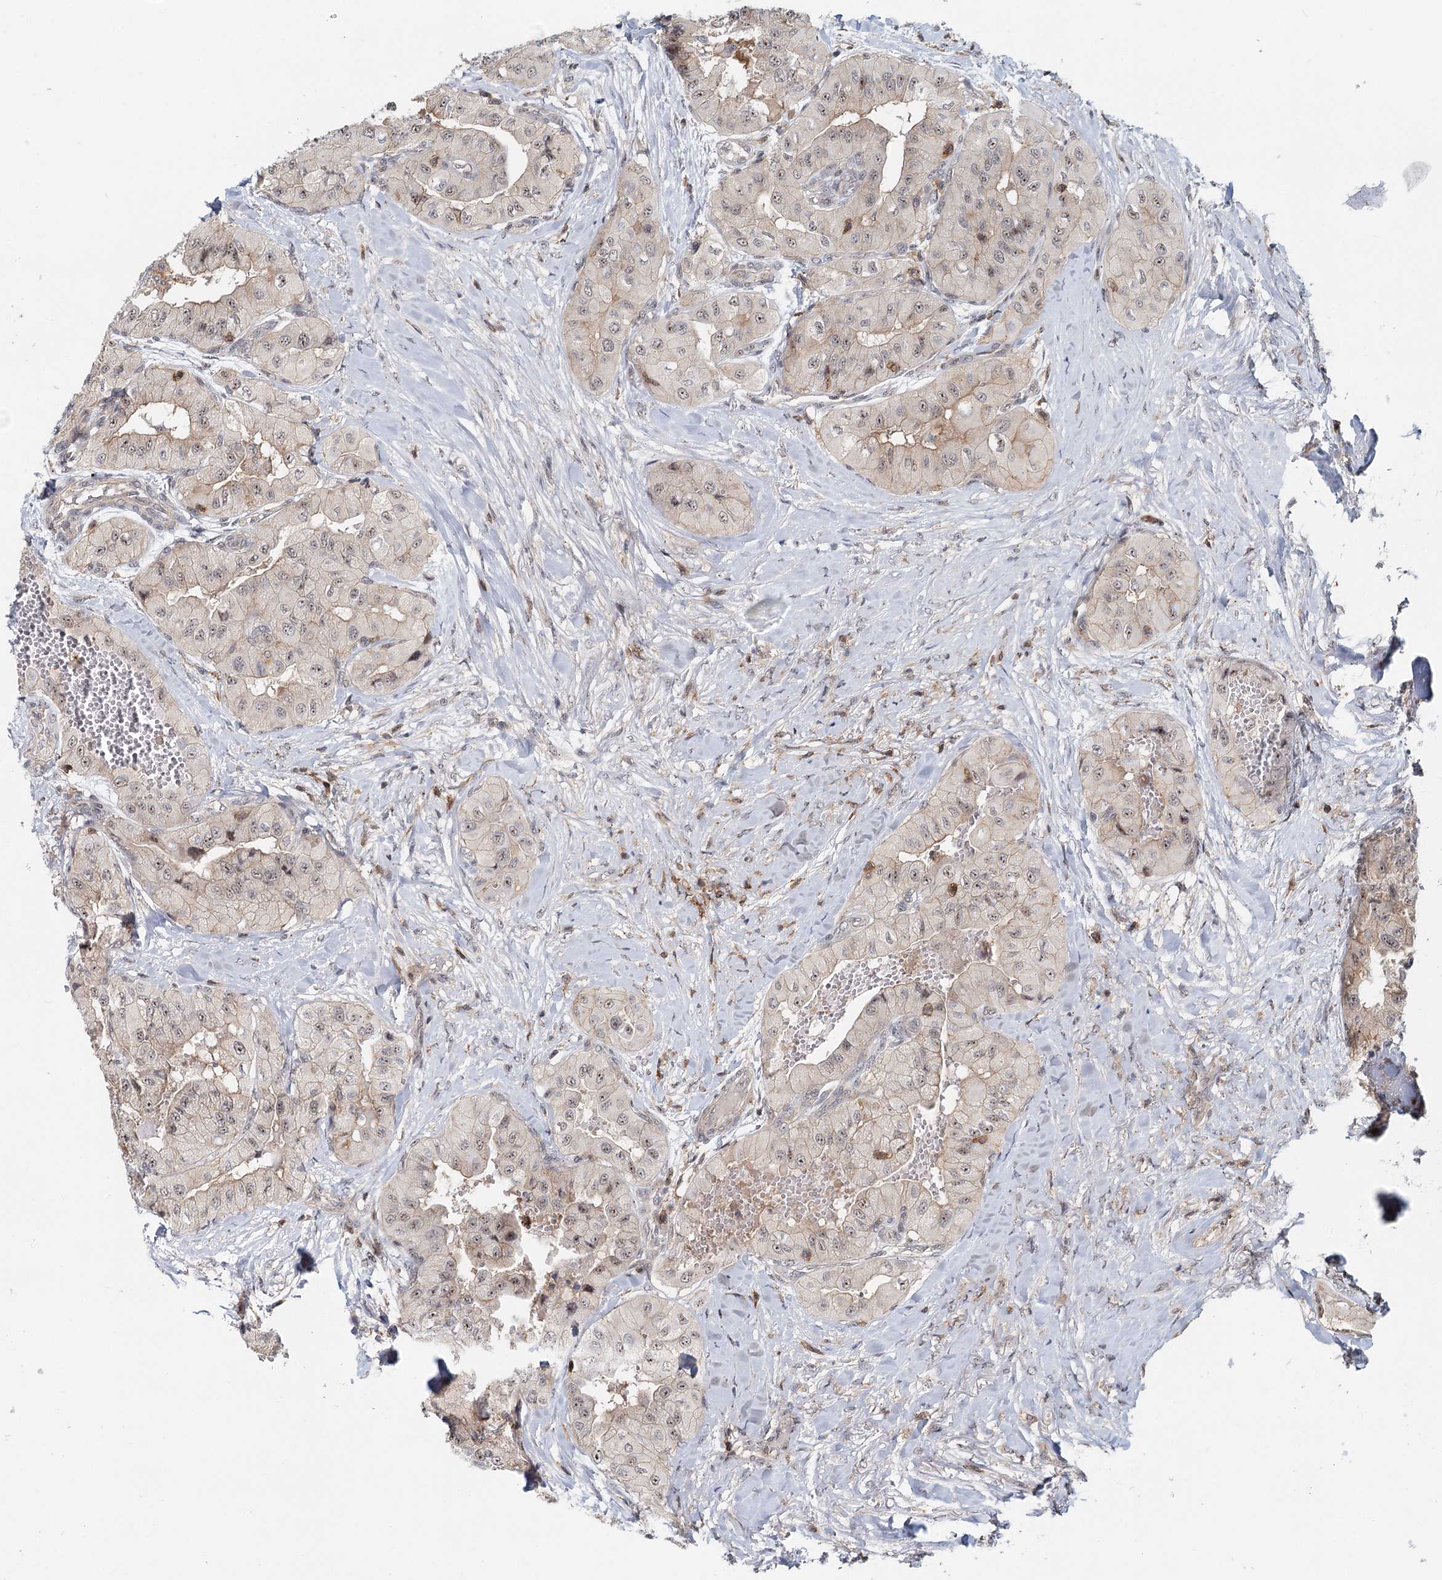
{"staining": {"intensity": "weak", "quantity": ">75%", "location": "nuclear"}, "tissue": "thyroid cancer", "cell_type": "Tumor cells", "image_type": "cancer", "snomed": [{"axis": "morphology", "description": "Papillary adenocarcinoma, NOS"}, {"axis": "topography", "description": "Thyroid gland"}], "caption": "Immunohistochemical staining of thyroid cancer (papillary adenocarcinoma) demonstrates weak nuclear protein staining in about >75% of tumor cells.", "gene": "CDC42SE2", "patient": {"sex": "female", "age": 59}}